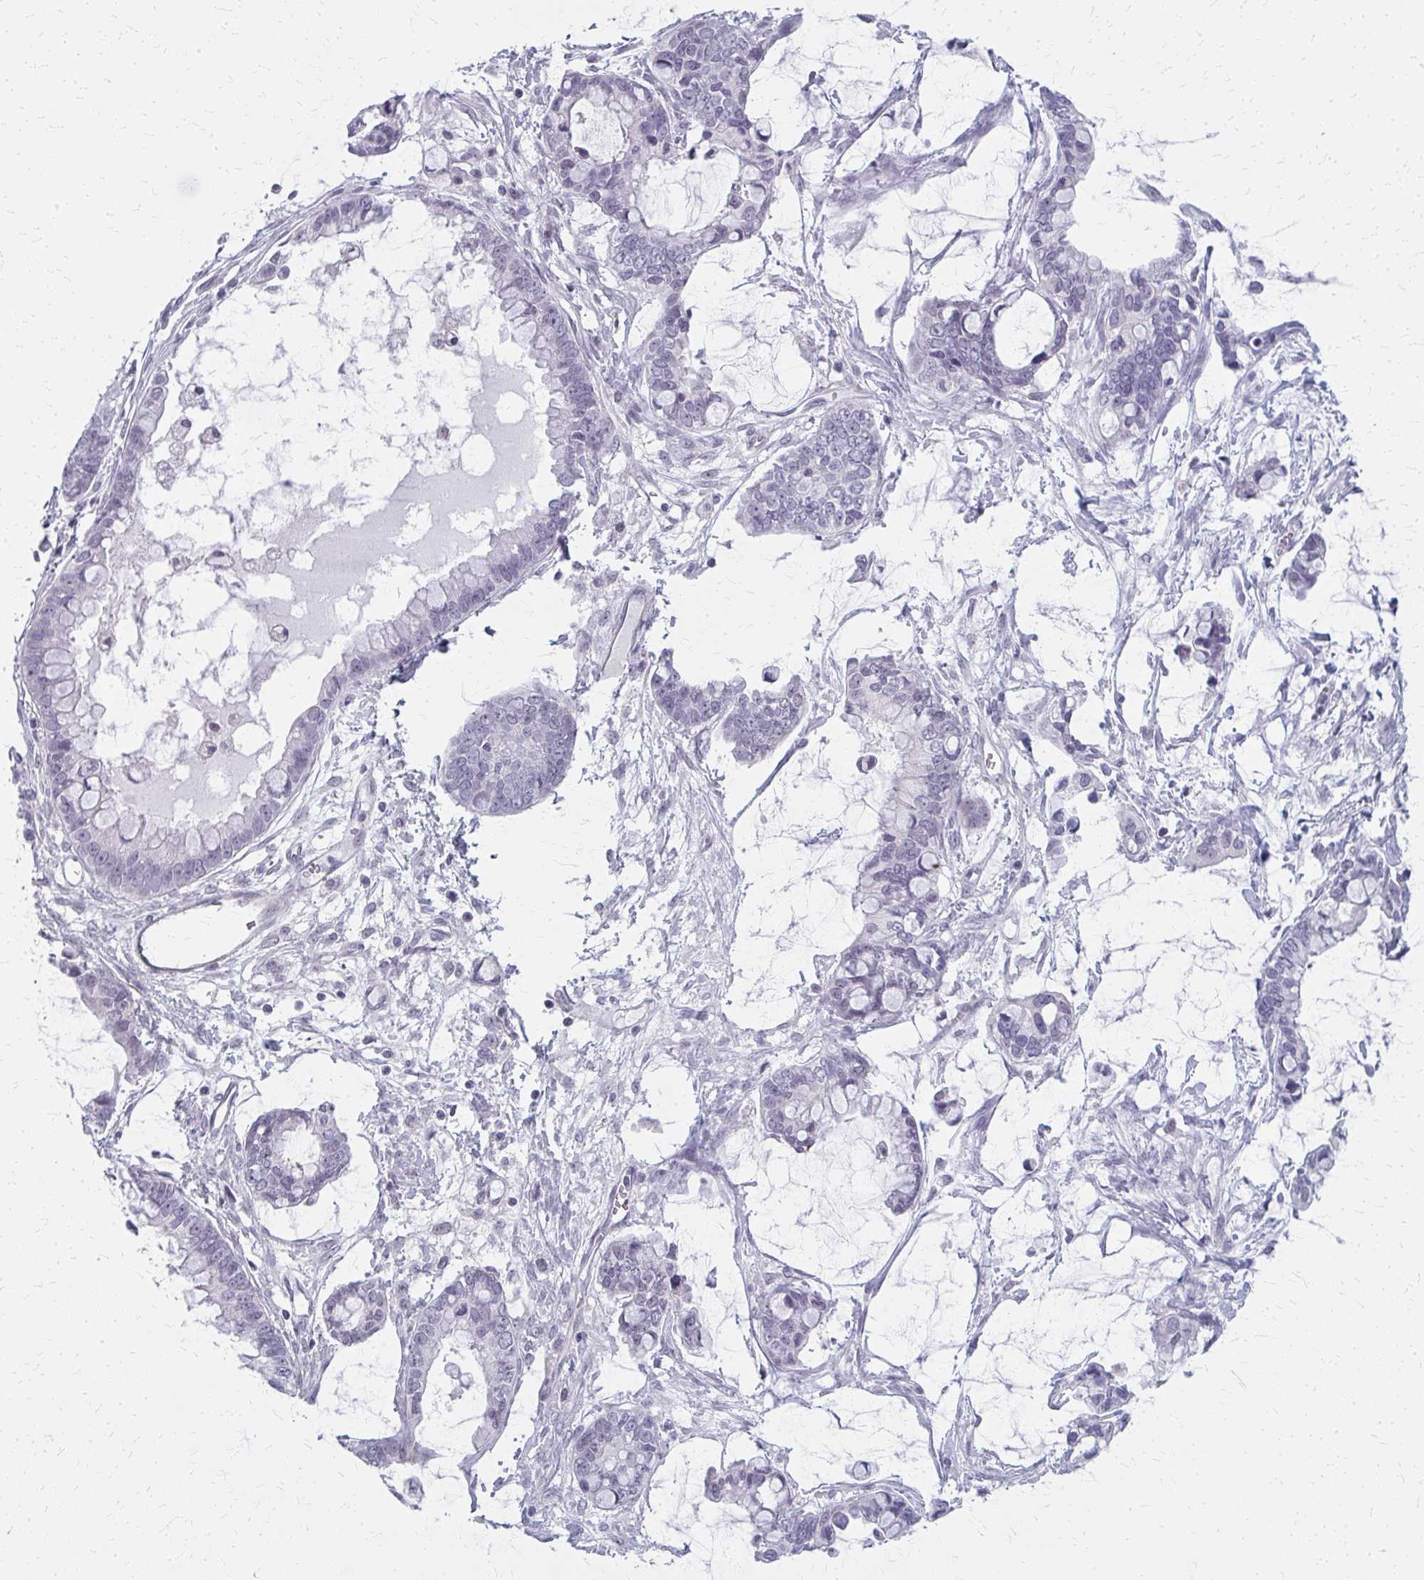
{"staining": {"intensity": "negative", "quantity": "none", "location": "none"}, "tissue": "ovarian cancer", "cell_type": "Tumor cells", "image_type": "cancer", "snomed": [{"axis": "morphology", "description": "Cystadenocarcinoma, mucinous, NOS"}, {"axis": "topography", "description": "Ovary"}], "caption": "This image is of ovarian cancer (mucinous cystadenocarcinoma) stained with IHC to label a protein in brown with the nuclei are counter-stained blue. There is no staining in tumor cells.", "gene": "CASQ2", "patient": {"sex": "female", "age": 63}}